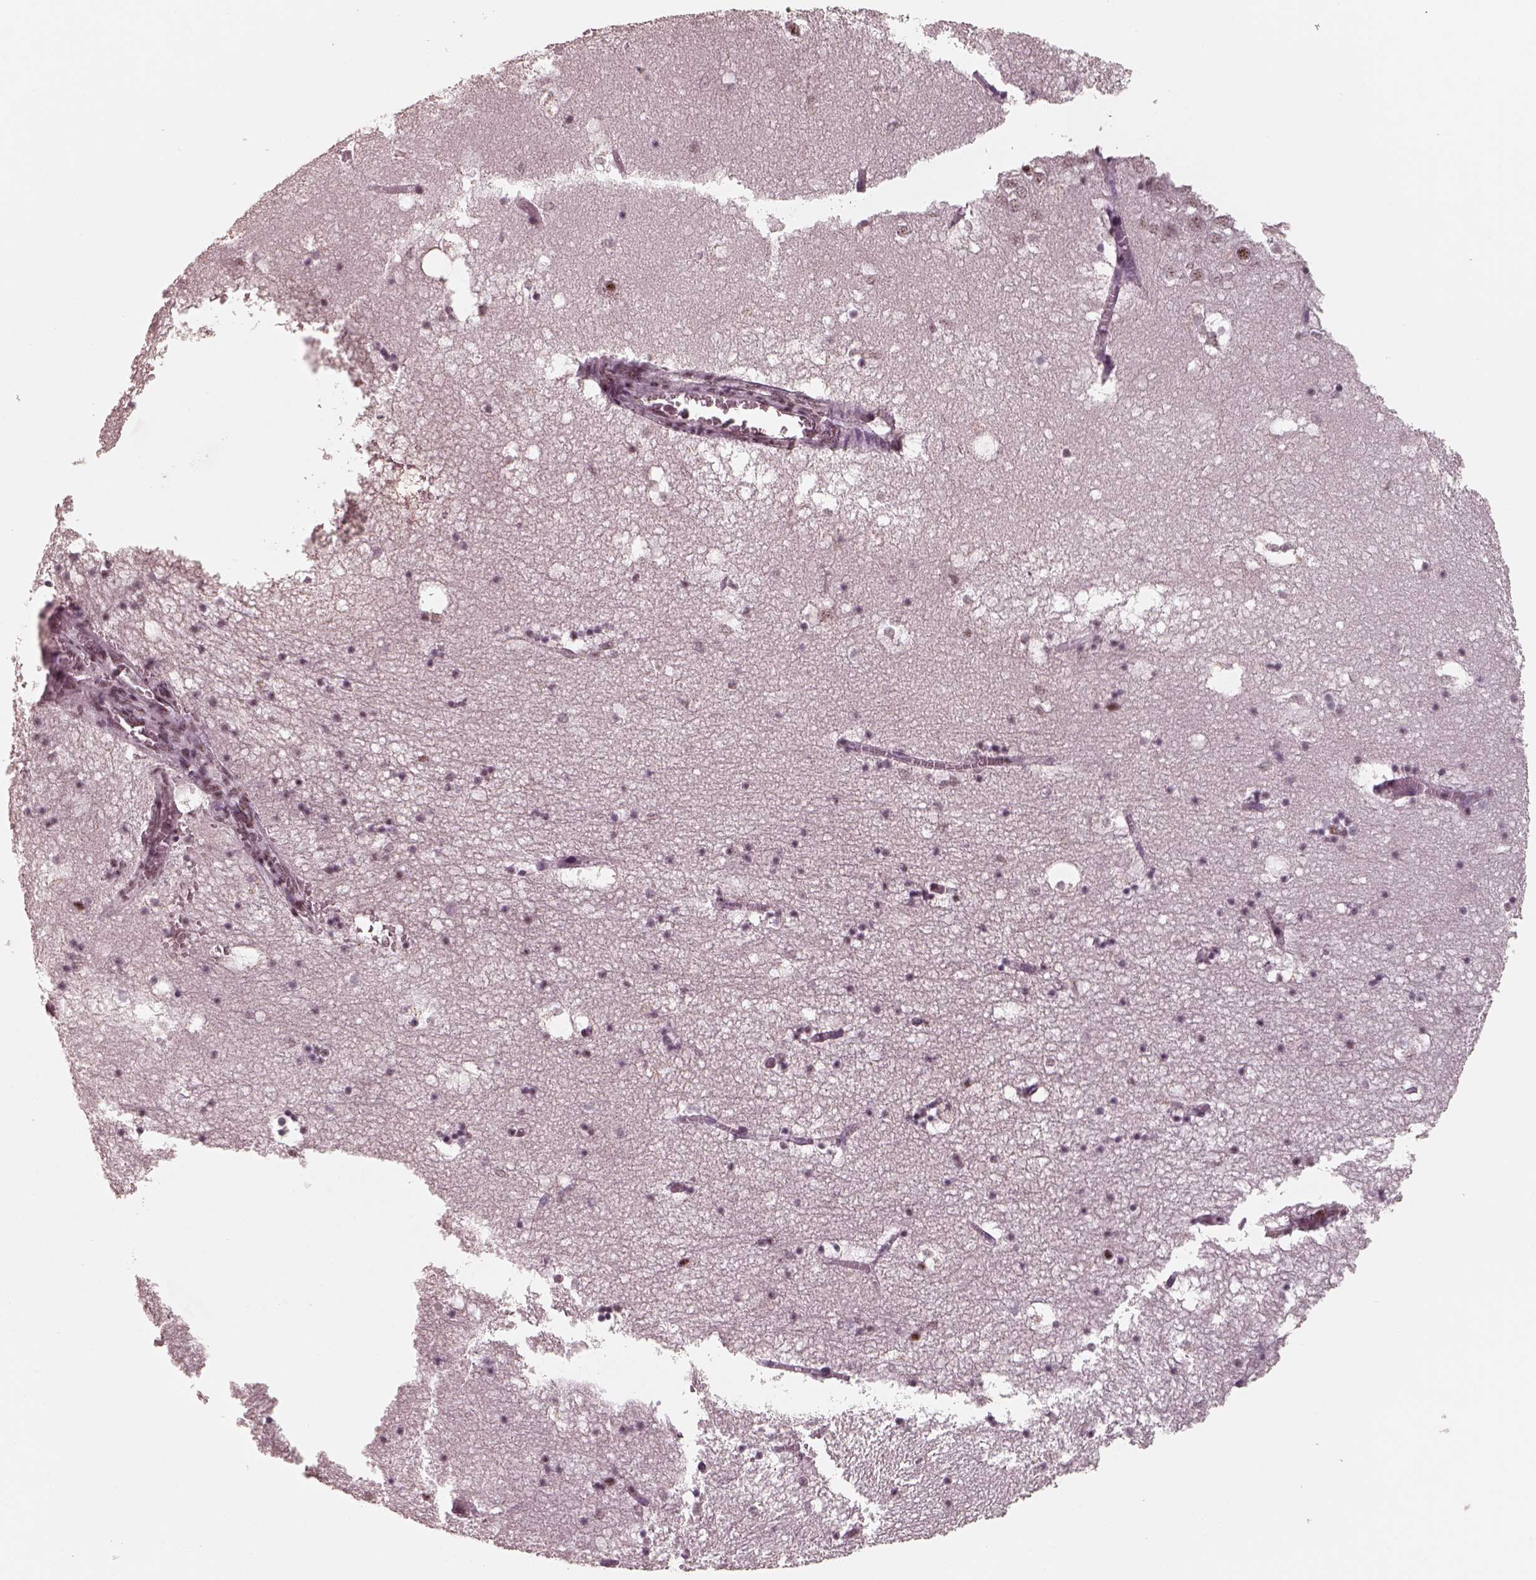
{"staining": {"intensity": "moderate", "quantity": "25%-75%", "location": "nuclear"}, "tissue": "hippocampus", "cell_type": "Glial cells", "image_type": "normal", "snomed": [{"axis": "morphology", "description": "Normal tissue, NOS"}, {"axis": "topography", "description": "Hippocampus"}], "caption": "Immunohistochemical staining of benign hippocampus displays medium levels of moderate nuclear staining in approximately 25%-75% of glial cells. The staining was performed using DAB (3,3'-diaminobenzidine), with brown indicating positive protein expression. Nuclei are stained blue with hematoxylin.", "gene": "ATXN7L3", "patient": {"sex": "male", "age": 58}}